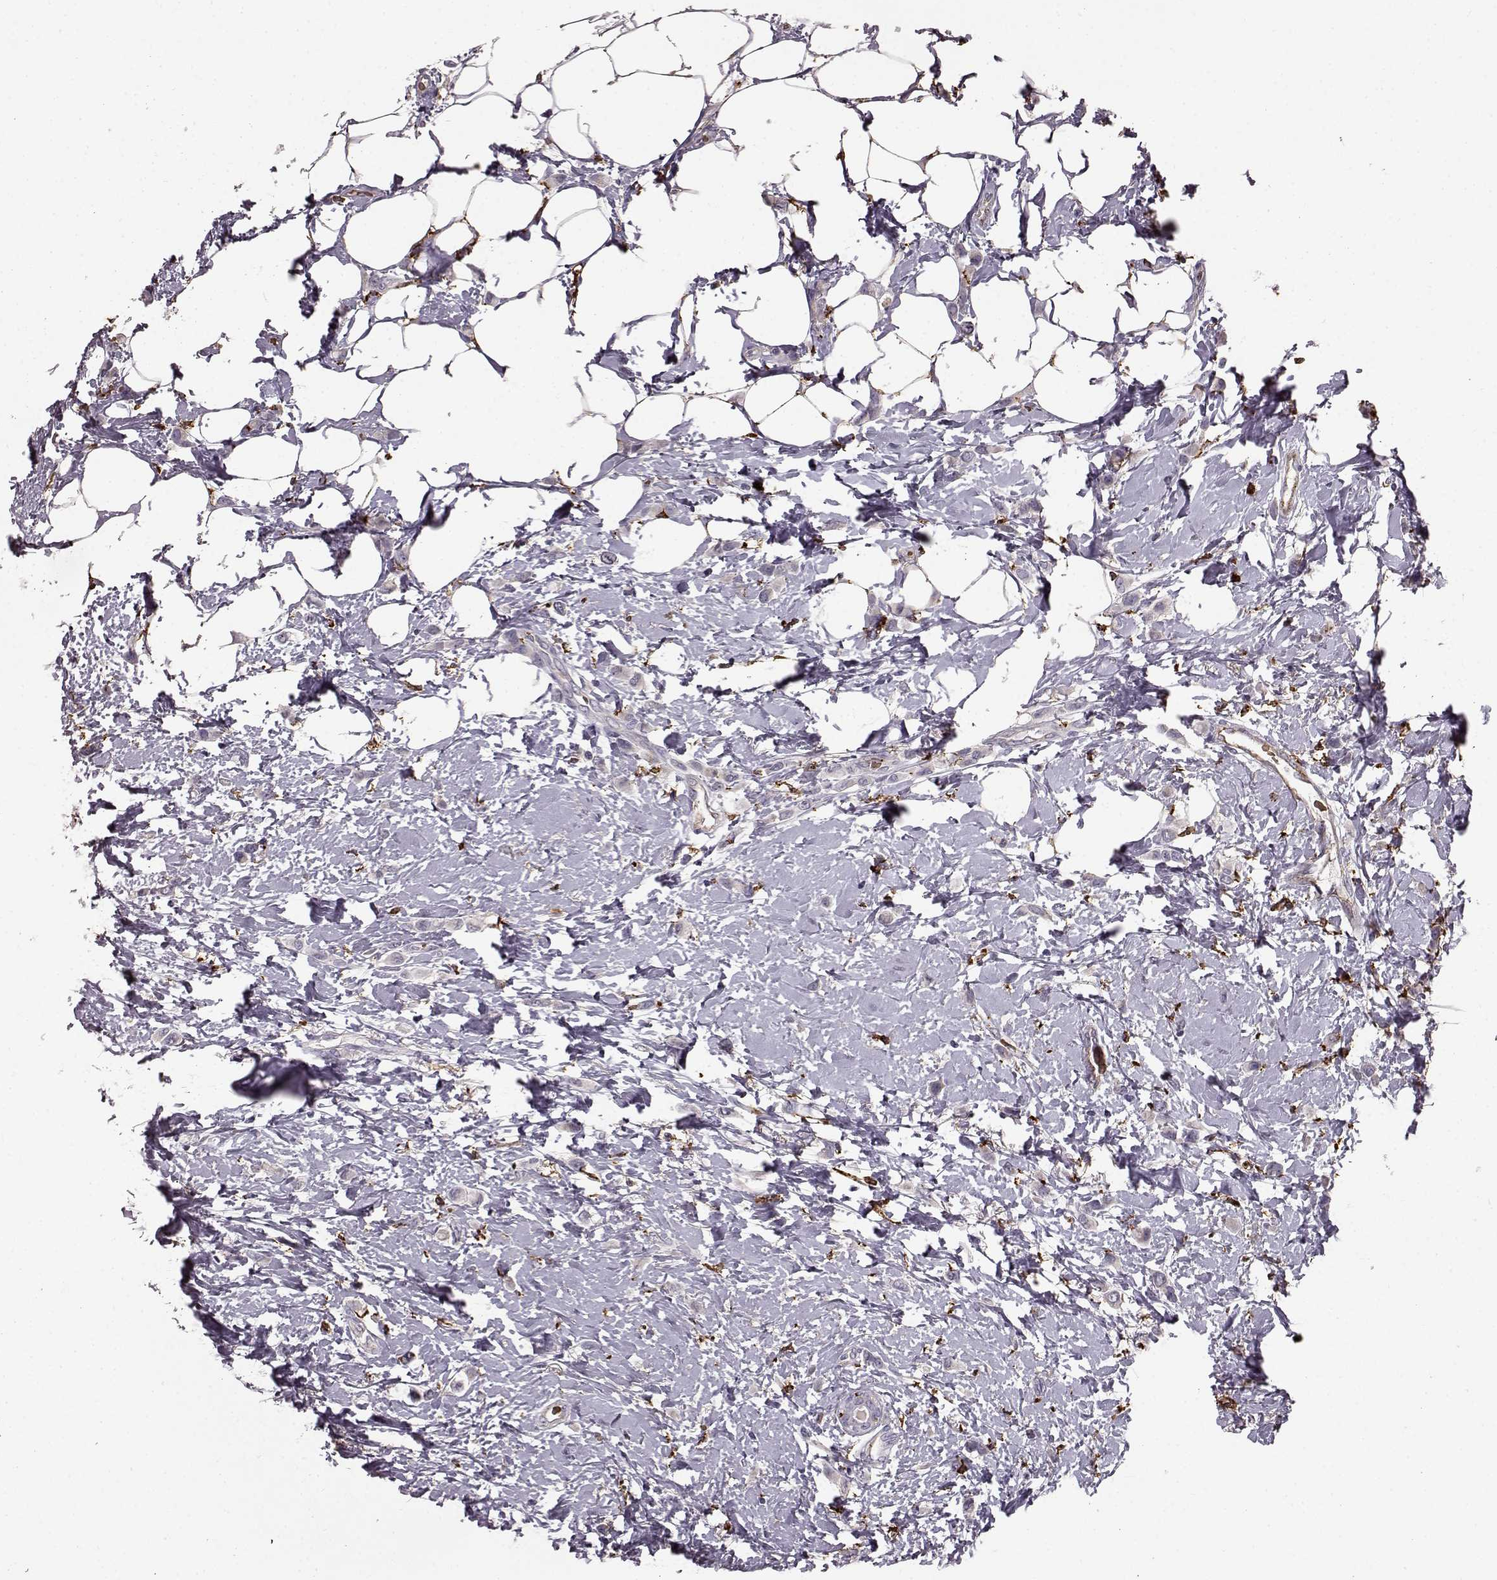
{"staining": {"intensity": "negative", "quantity": "none", "location": "none"}, "tissue": "breast cancer", "cell_type": "Tumor cells", "image_type": "cancer", "snomed": [{"axis": "morphology", "description": "Lobular carcinoma"}, {"axis": "topography", "description": "Breast"}], "caption": "Protein analysis of breast lobular carcinoma displays no significant positivity in tumor cells. (Stains: DAB IHC with hematoxylin counter stain, Microscopy: brightfield microscopy at high magnification).", "gene": "CCNF", "patient": {"sex": "female", "age": 66}}